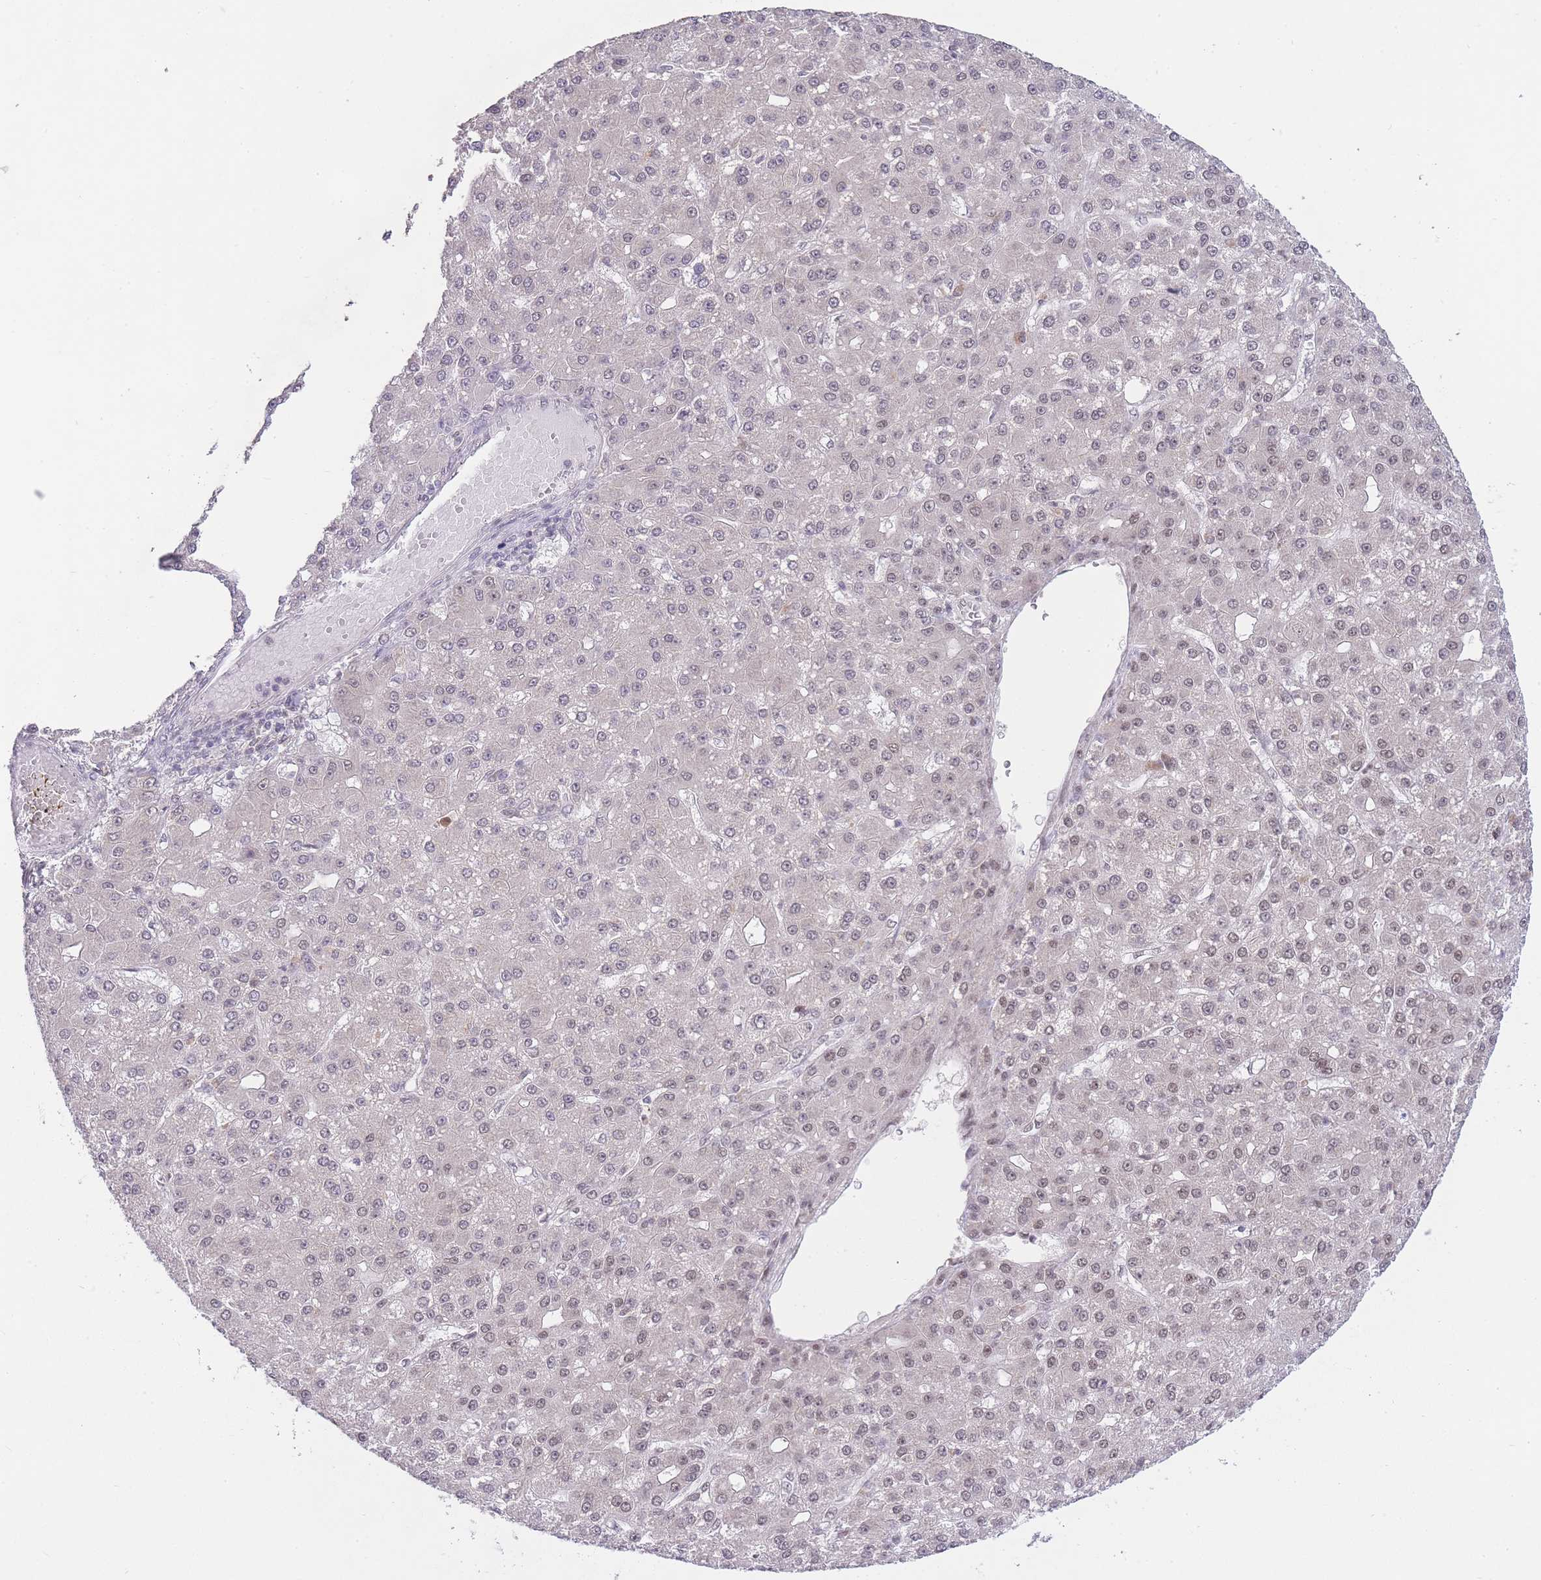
{"staining": {"intensity": "moderate", "quantity": "<25%", "location": "nuclear"}, "tissue": "liver cancer", "cell_type": "Tumor cells", "image_type": "cancer", "snomed": [{"axis": "morphology", "description": "Carcinoma, Hepatocellular, NOS"}, {"axis": "topography", "description": "Liver"}], "caption": "A histopathology image of human liver hepatocellular carcinoma stained for a protein demonstrates moderate nuclear brown staining in tumor cells.", "gene": "TMED3", "patient": {"sex": "male", "age": 67}}